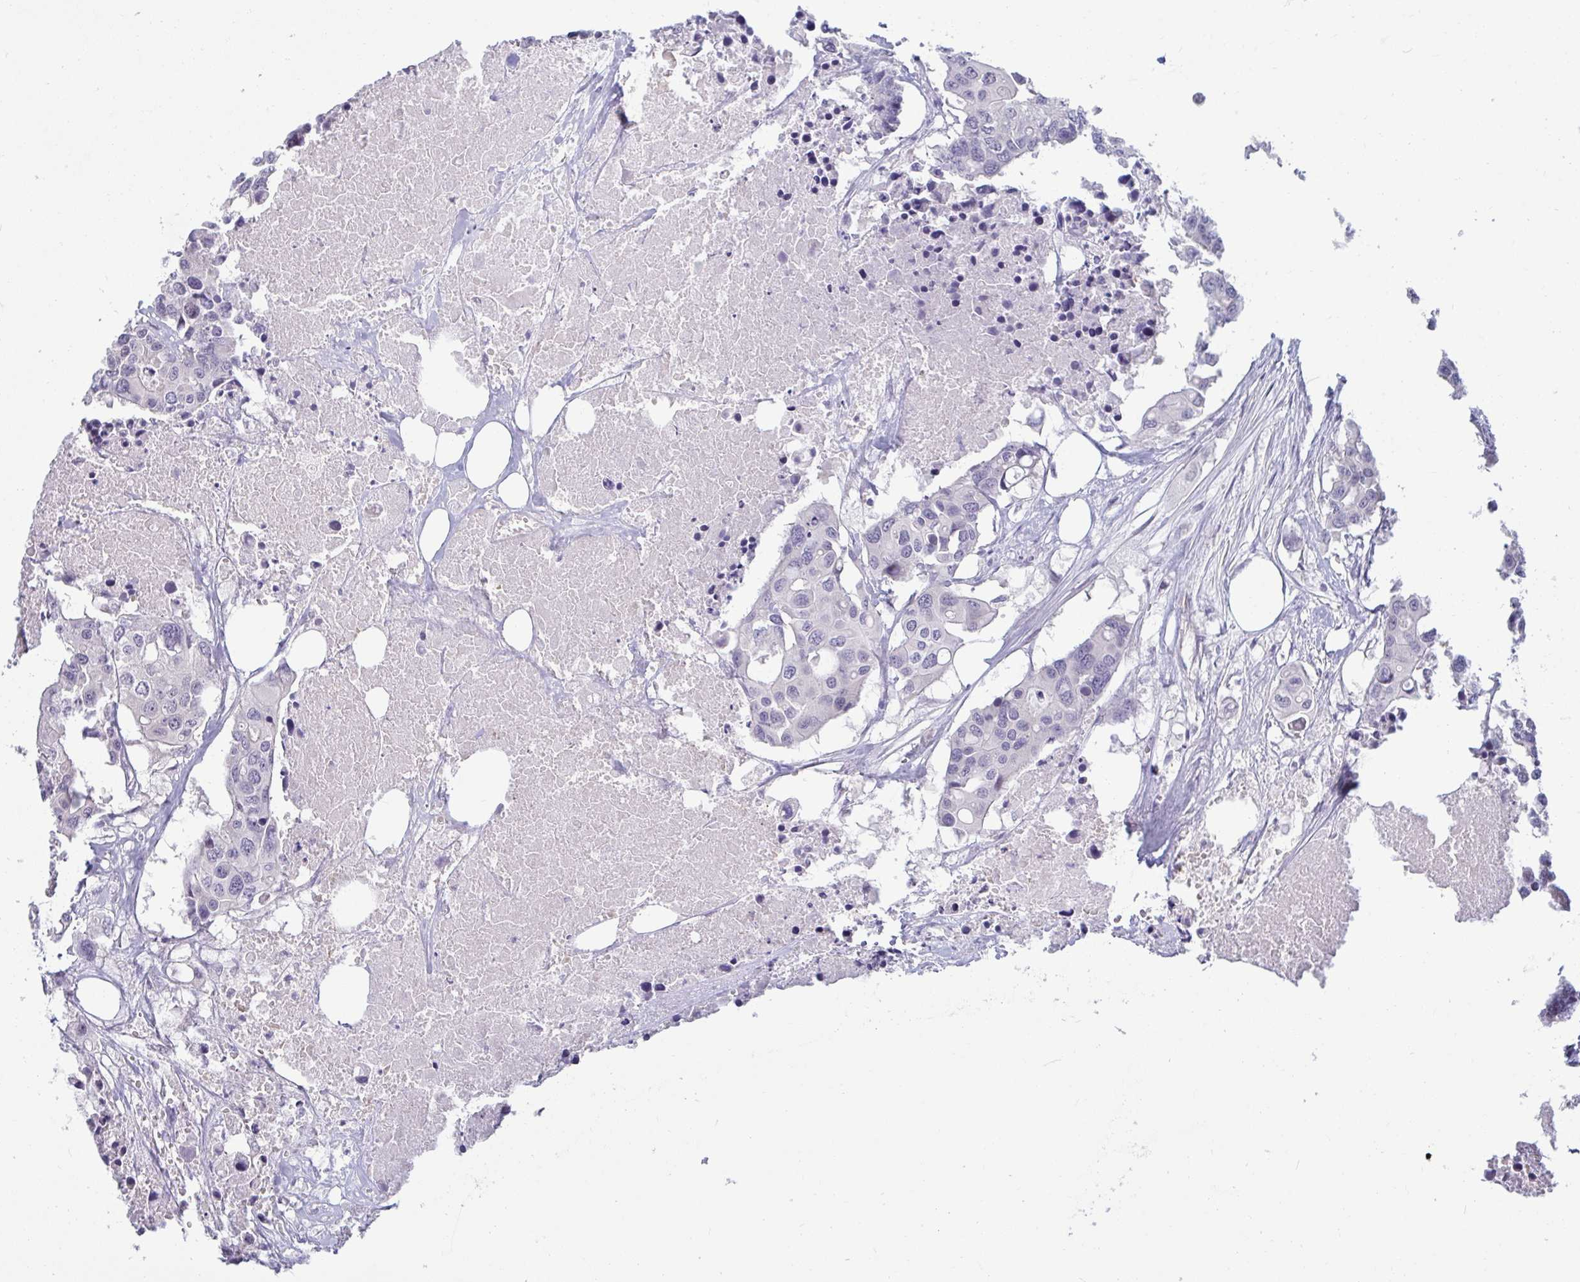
{"staining": {"intensity": "negative", "quantity": "none", "location": "none"}, "tissue": "colorectal cancer", "cell_type": "Tumor cells", "image_type": "cancer", "snomed": [{"axis": "morphology", "description": "Adenocarcinoma, NOS"}, {"axis": "topography", "description": "Colon"}], "caption": "A histopathology image of colorectal cancer stained for a protein exhibits no brown staining in tumor cells.", "gene": "RNASEH1", "patient": {"sex": "male", "age": 77}}